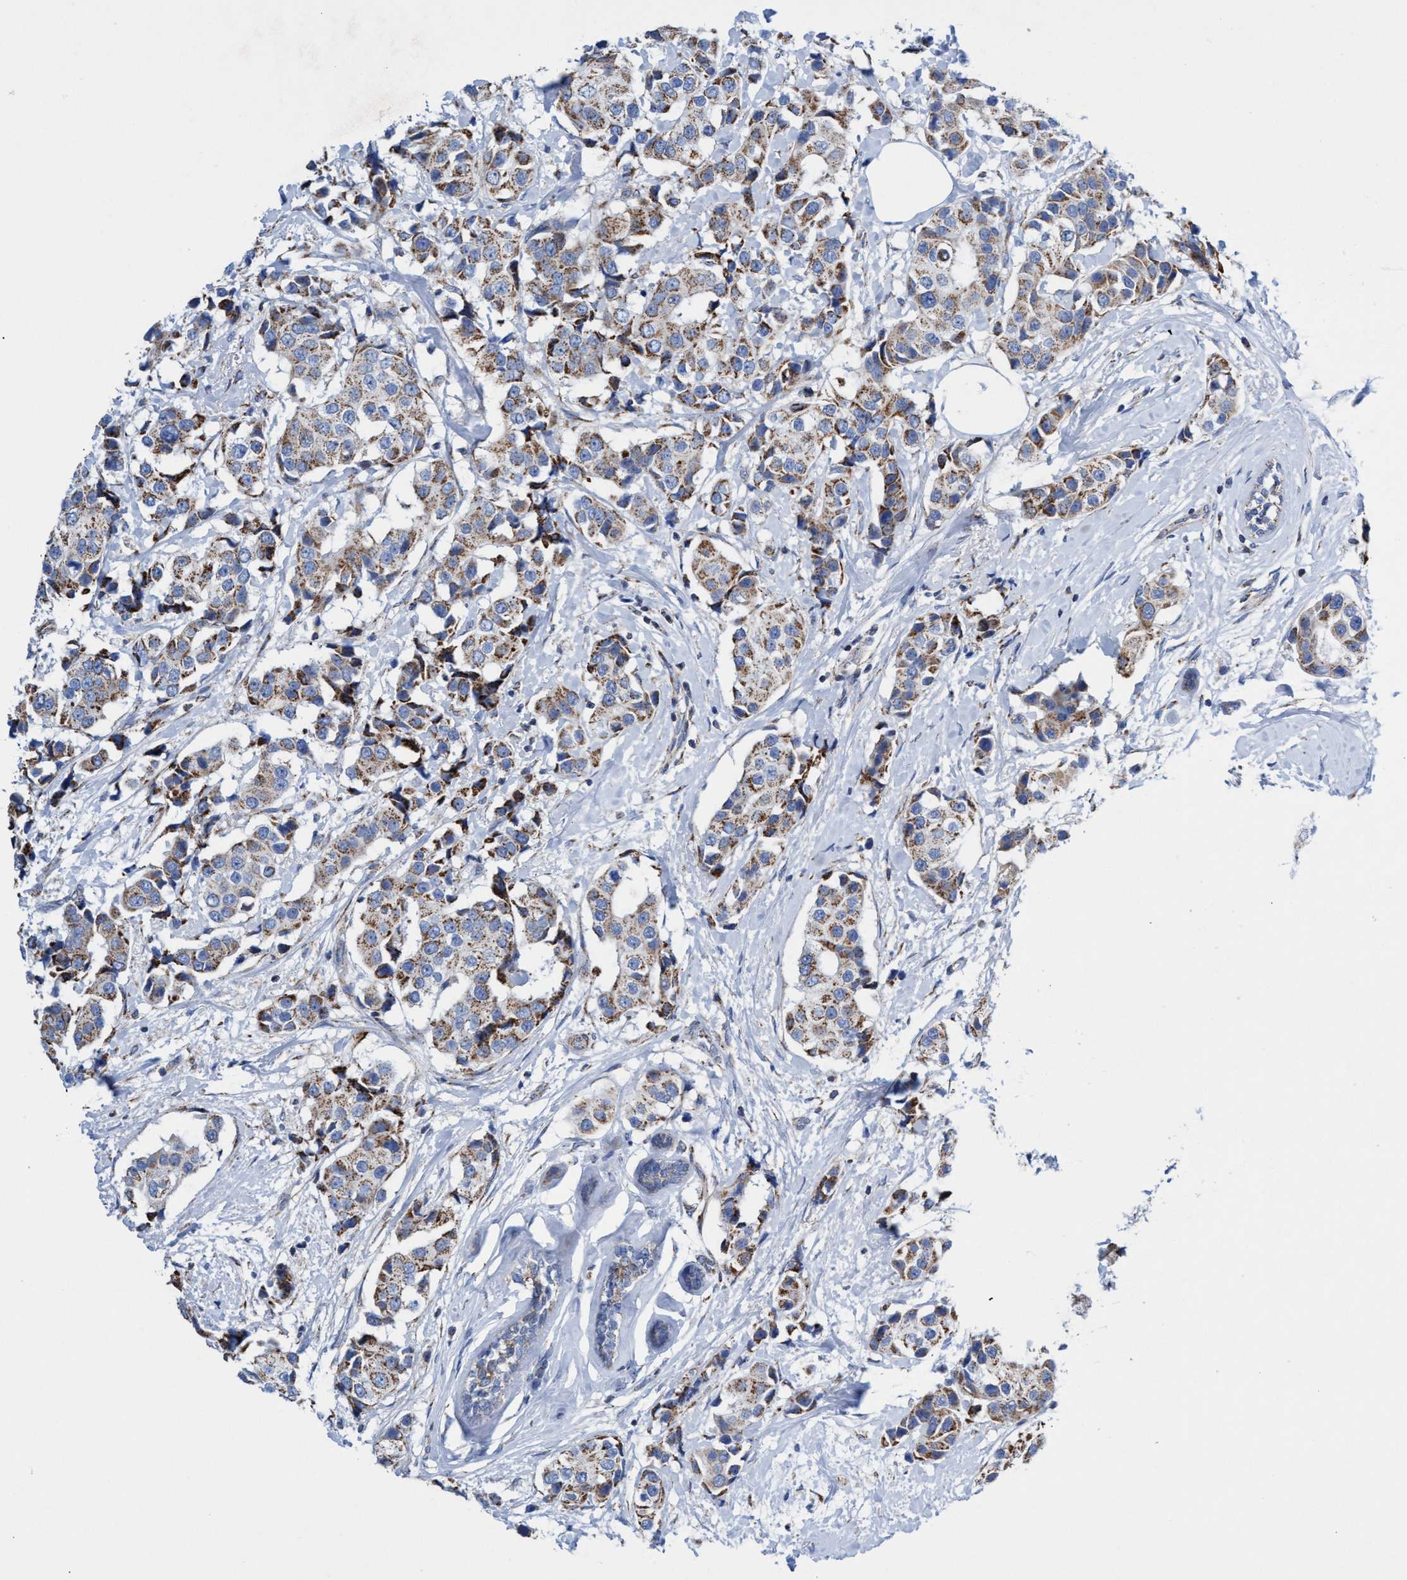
{"staining": {"intensity": "moderate", "quantity": ">75%", "location": "cytoplasmic/membranous"}, "tissue": "breast cancer", "cell_type": "Tumor cells", "image_type": "cancer", "snomed": [{"axis": "morphology", "description": "Normal tissue, NOS"}, {"axis": "morphology", "description": "Duct carcinoma"}, {"axis": "topography", "description": "Breast"}], "caption": "Breast intraductal carcinoma stained for a protein (brown) exhibits moderate cytoplasmic/membranous positive staining in approximately >75% of tumor cells.", "gene": "ZNF750", "patient": {"sex": "female", "age": 39}}